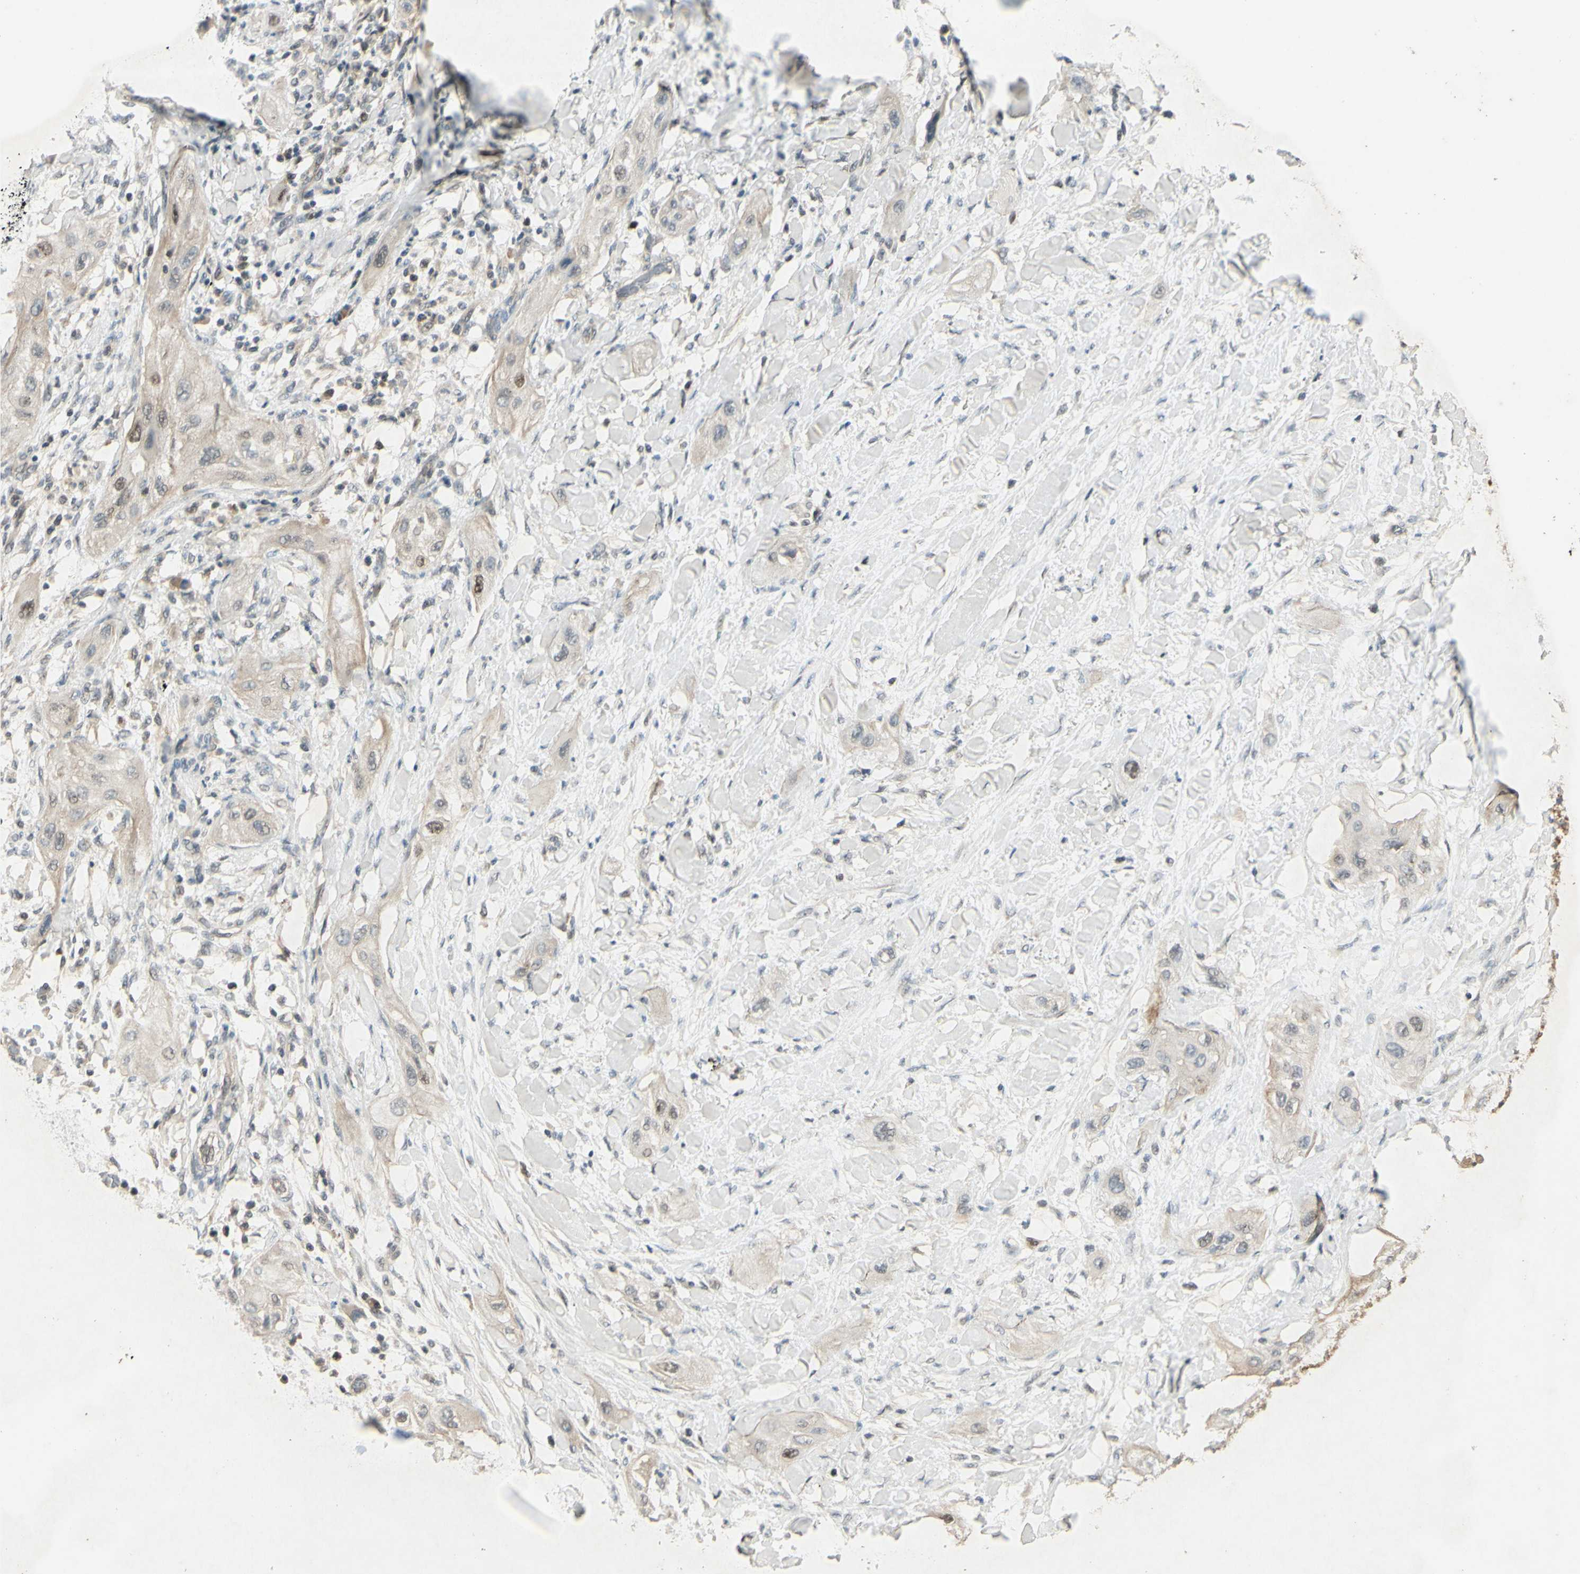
{"staining": {"intensity": "moderate", "quantity": "<25%", "location": "nuclear"}, "tissue": "lung cancer", "cell_type": "Tumor cells", "image_type": "cancer", "snomed": [{"axis": "morphology", "description": "Squamous cell carcinoma, NOS"}, {"axis": "topography", "description": "Lung"}], "caption": "DAB (3,3'-diaminobenzidine) immunohistochemical staining of squamous cell carcinoma (lung) reveals moderate nuclear protein expression in about <25% of tumor cells.", "gene": "RAD18", "patient": {"sex": "female", "age": 47}}